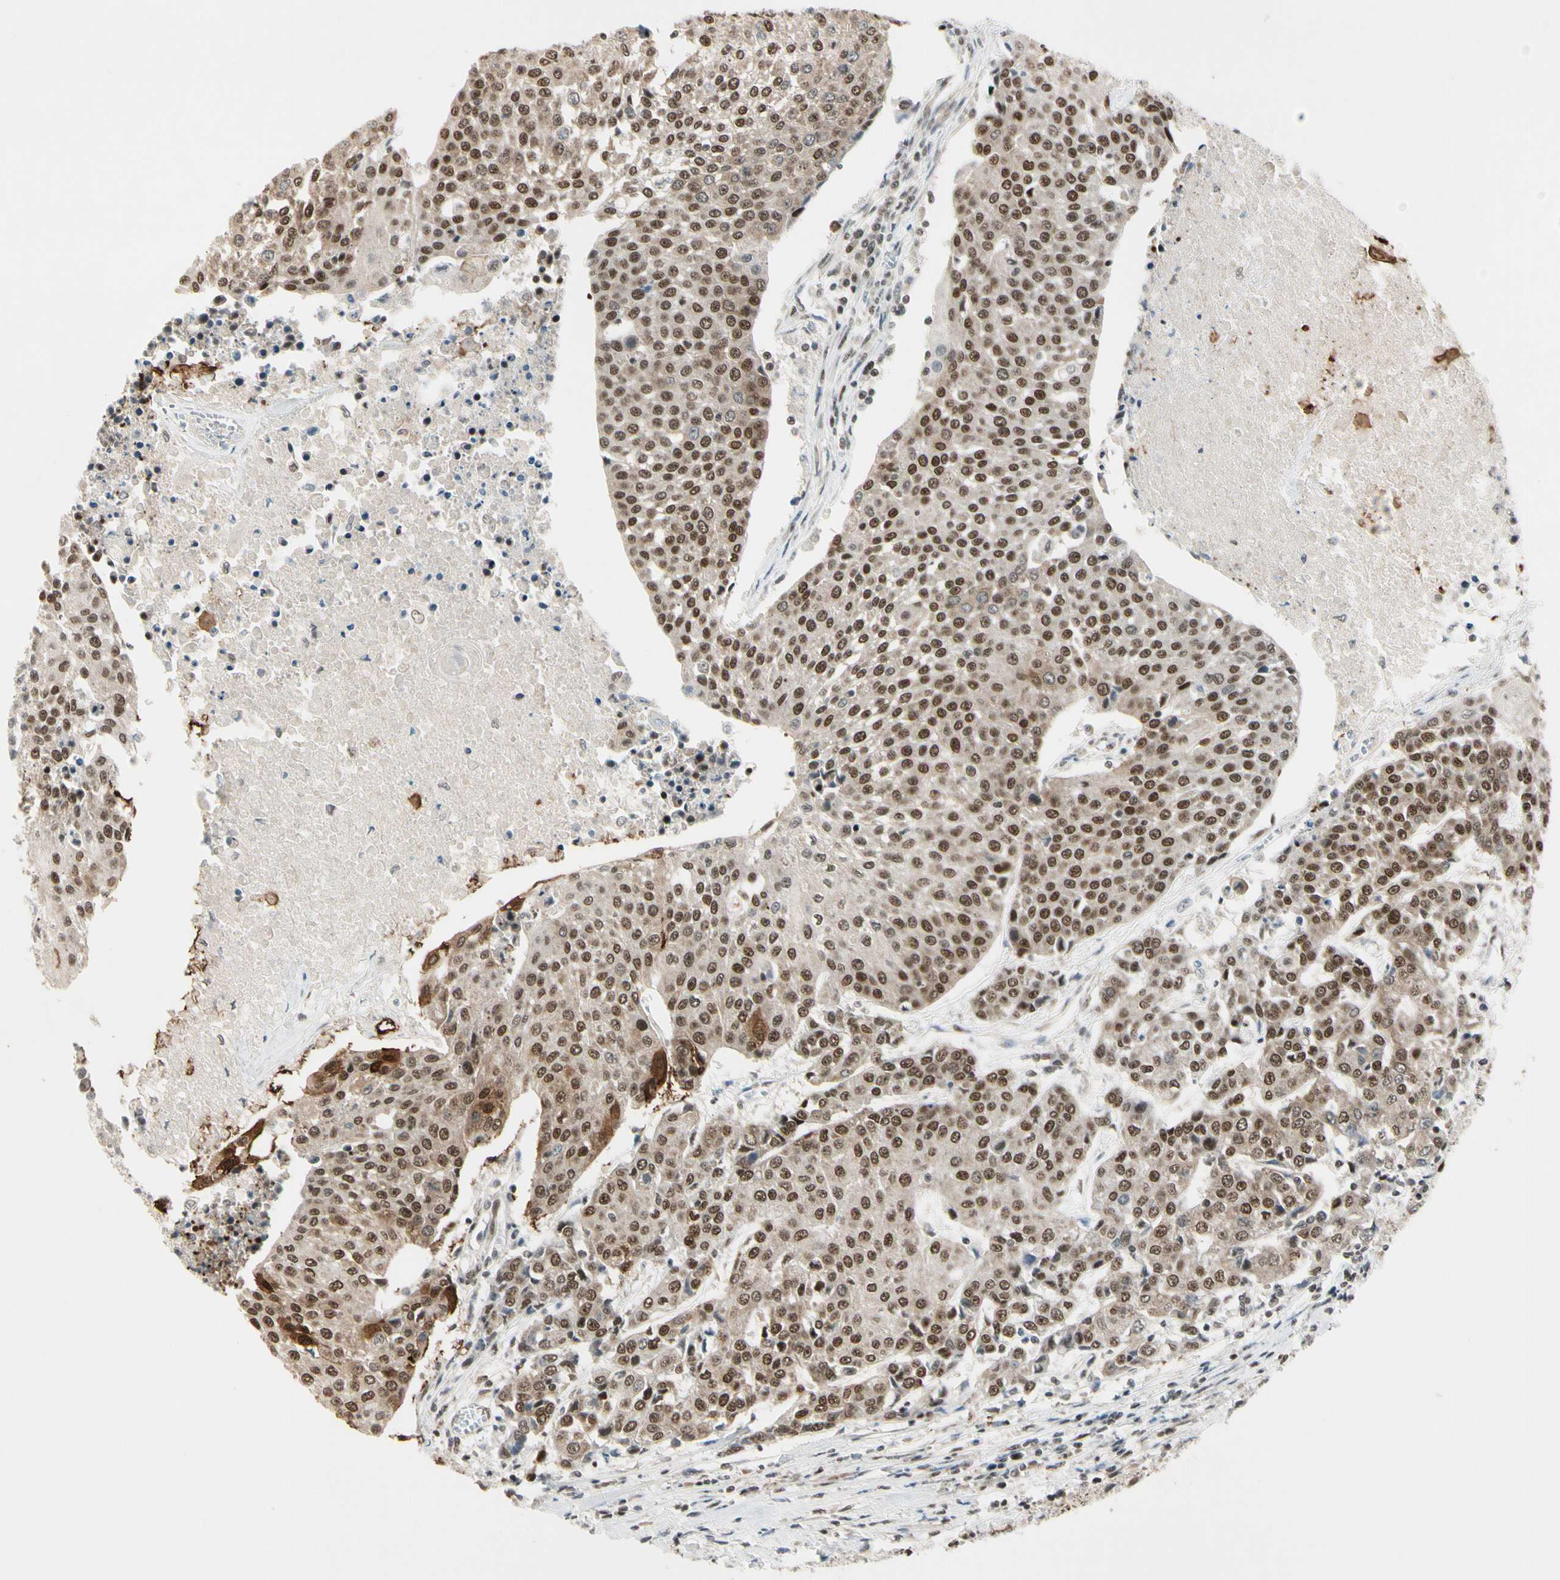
{"staining": {"intensity": "moderate", "quantity": ">75%", "location": "cytoplasmic/membranous,nuclear"}, "tissue": "urothelial cancer", "cell_type": "Tumor cells", "image_type": "cancer", "snomed": [{"axis": "morphology", "description": "Urothelial carcinoma, High grade"}, {"axis": "topography", "description": "Urinary bladder"}], "caption": "Brown immunohistochemical staining in urothelial cancer reveals moderate cytoplasmic/membranous and nuclear staining in about >75% of tumor cells. (Stains: DAB (3,3'-diaminobenzidine) in brown, nuclei in blue, Microscopy: brightfield microscopy at high magnification).", "gene": "CHAMP1", "patient": {"sex": "female", "age": 85}}